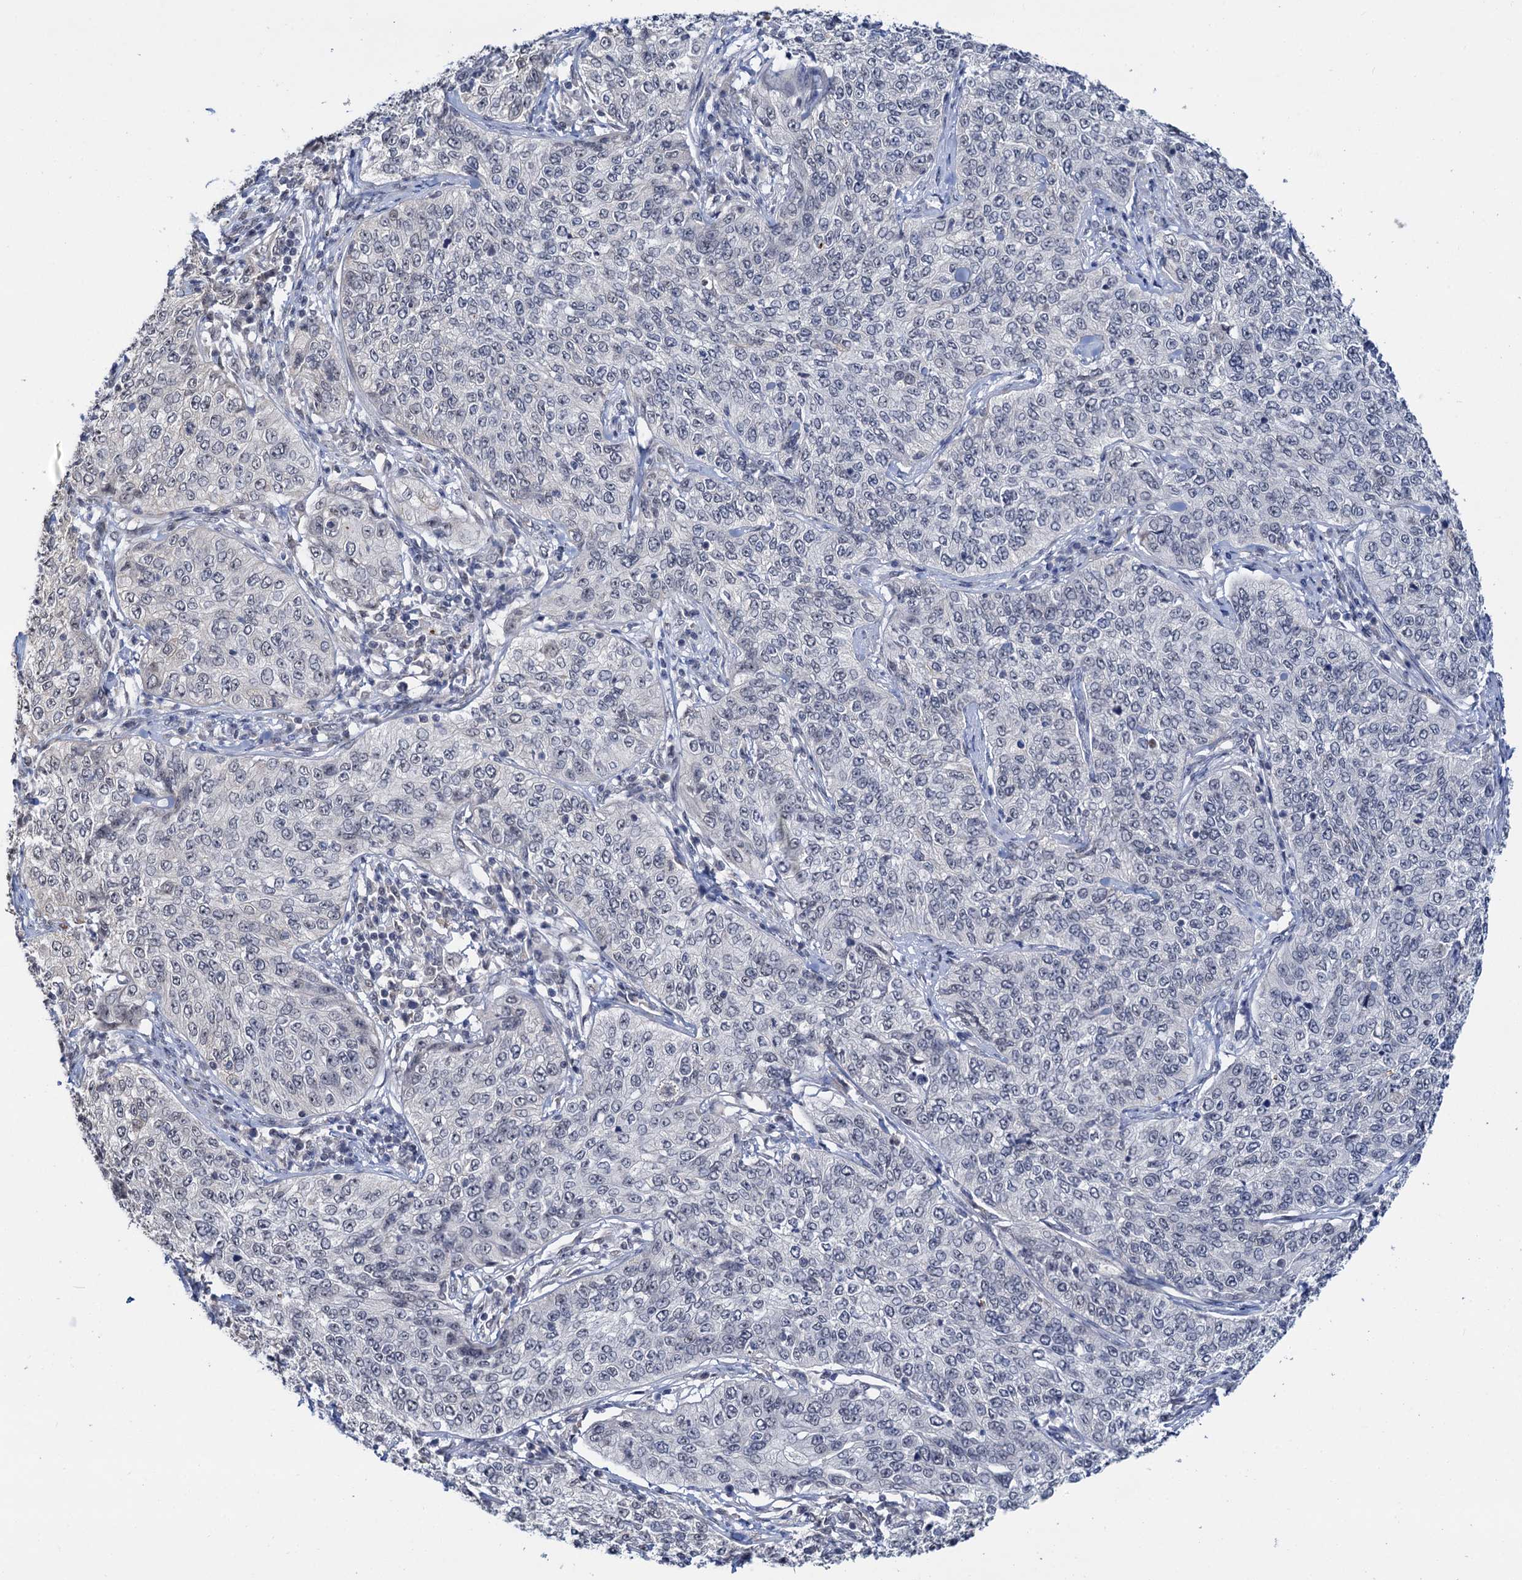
{"staining": {"intensity": "negative", "quantity": "none", "location": "none"}, "tissue": "cervical cancer", "cell_type": "Tumor cells", "image_type": "cancer", "snomed": [{"axis": "morphology", "description": "Squamous cell carcinoma, NOS"}, {"axis": "topography", "description": "Cervix"}], "caption": "This image is of cervical cancer stained with immunohistochemistry to label a protein in brown with the nuclei are counter-stained blue. There is no expression in tumor cells.", "gene": "NAT10", "patient": {"sex": "female", "age": 35}}